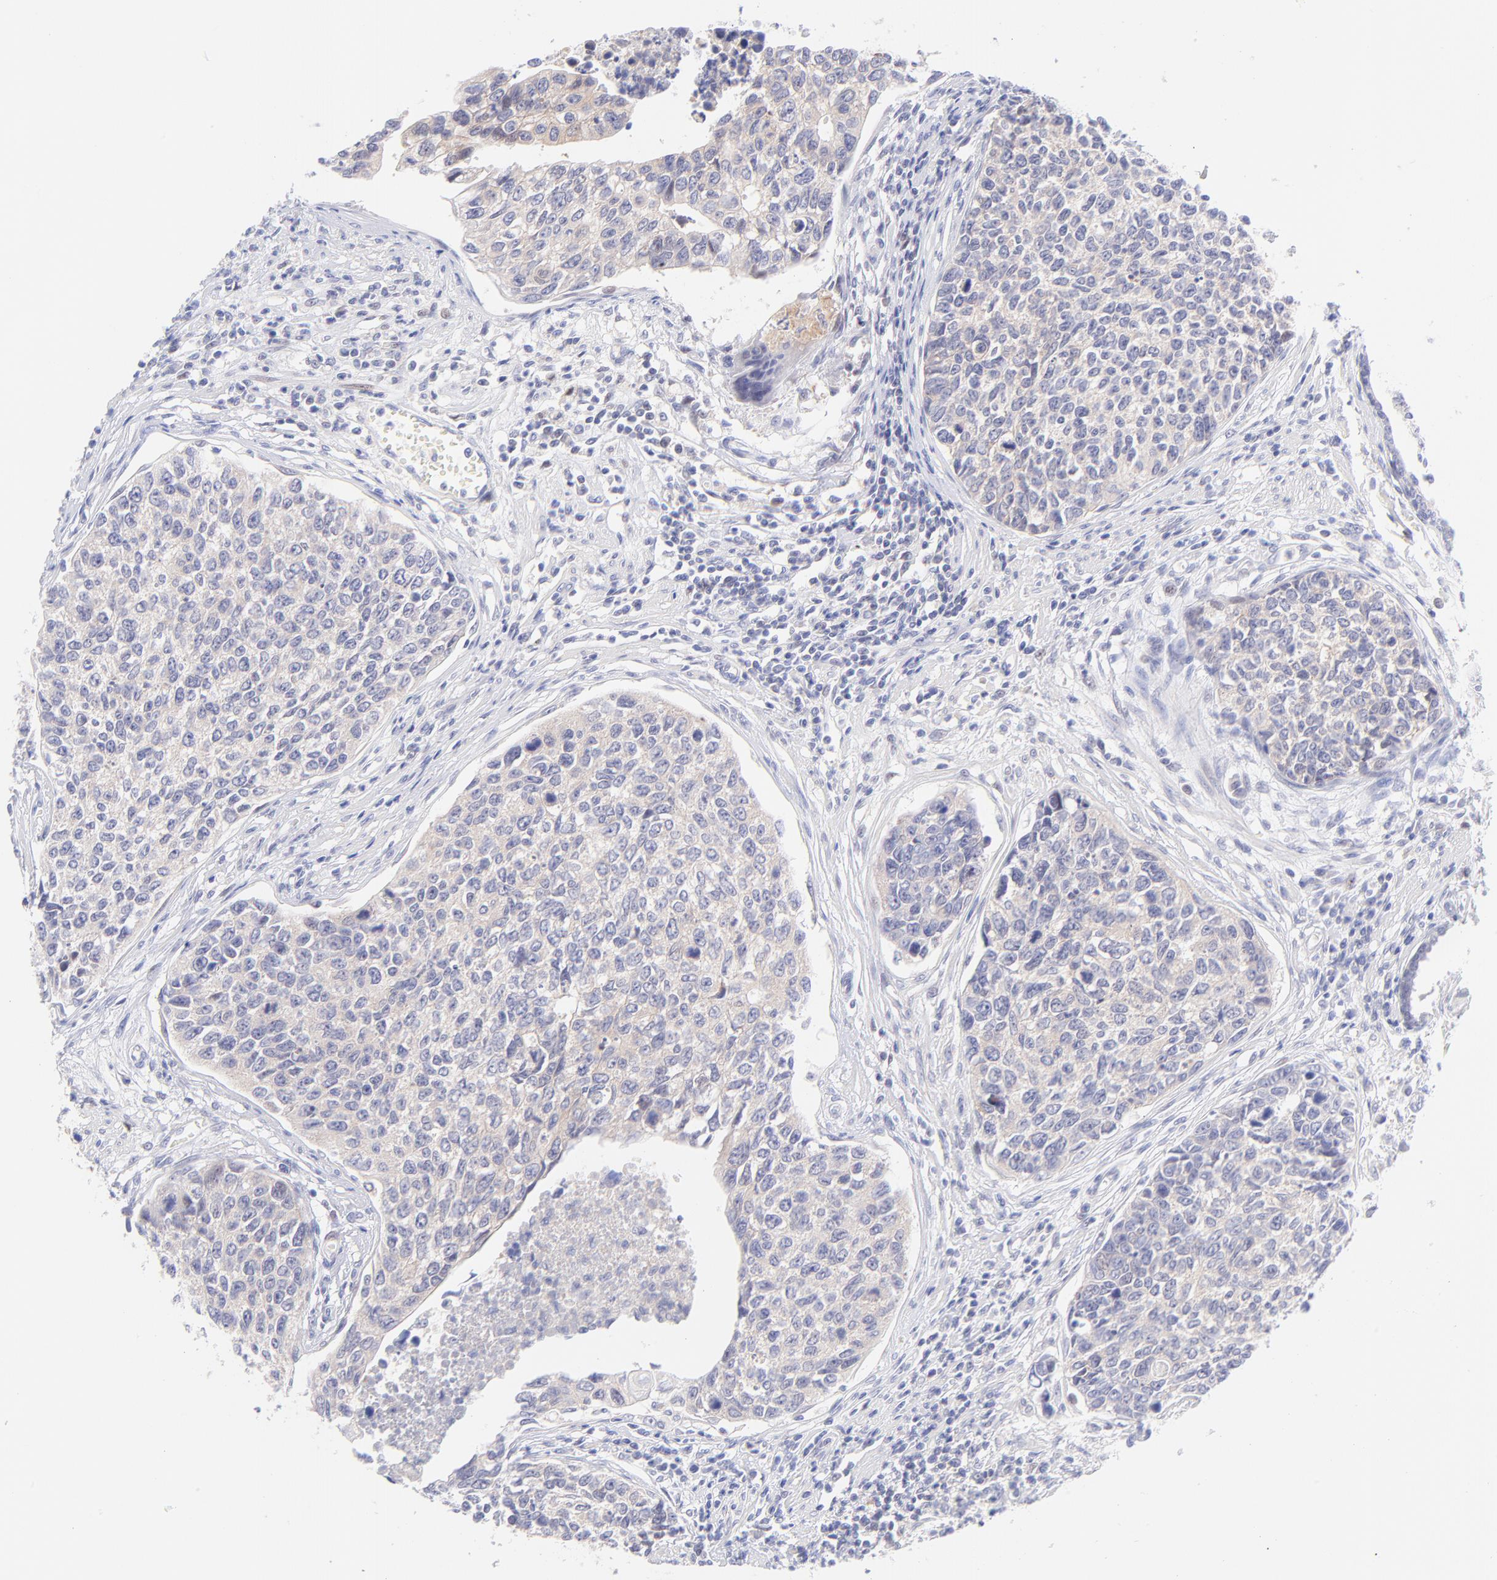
{"staining": {"intensity": "weak", "quantity": ">75%", "location": "cytoplasmic/membranous"}, "tissue": "urothelial cancer", "cell_type": "Tumor cells", "image_type": "cancer", "snomed": [{"axis": "morphology", "description": "Urothelial carcinoma, High grade"}, {"axis": "topography", "description": "Urinary bladder"}], "caption": "A low amount of weak cytoplasmic/membranous staining is identified in approximately >75% of tumor cells in urothelial cancer tissue.", "gene": "PBDC1", "patient": {"sex": "male", "age": 81}}